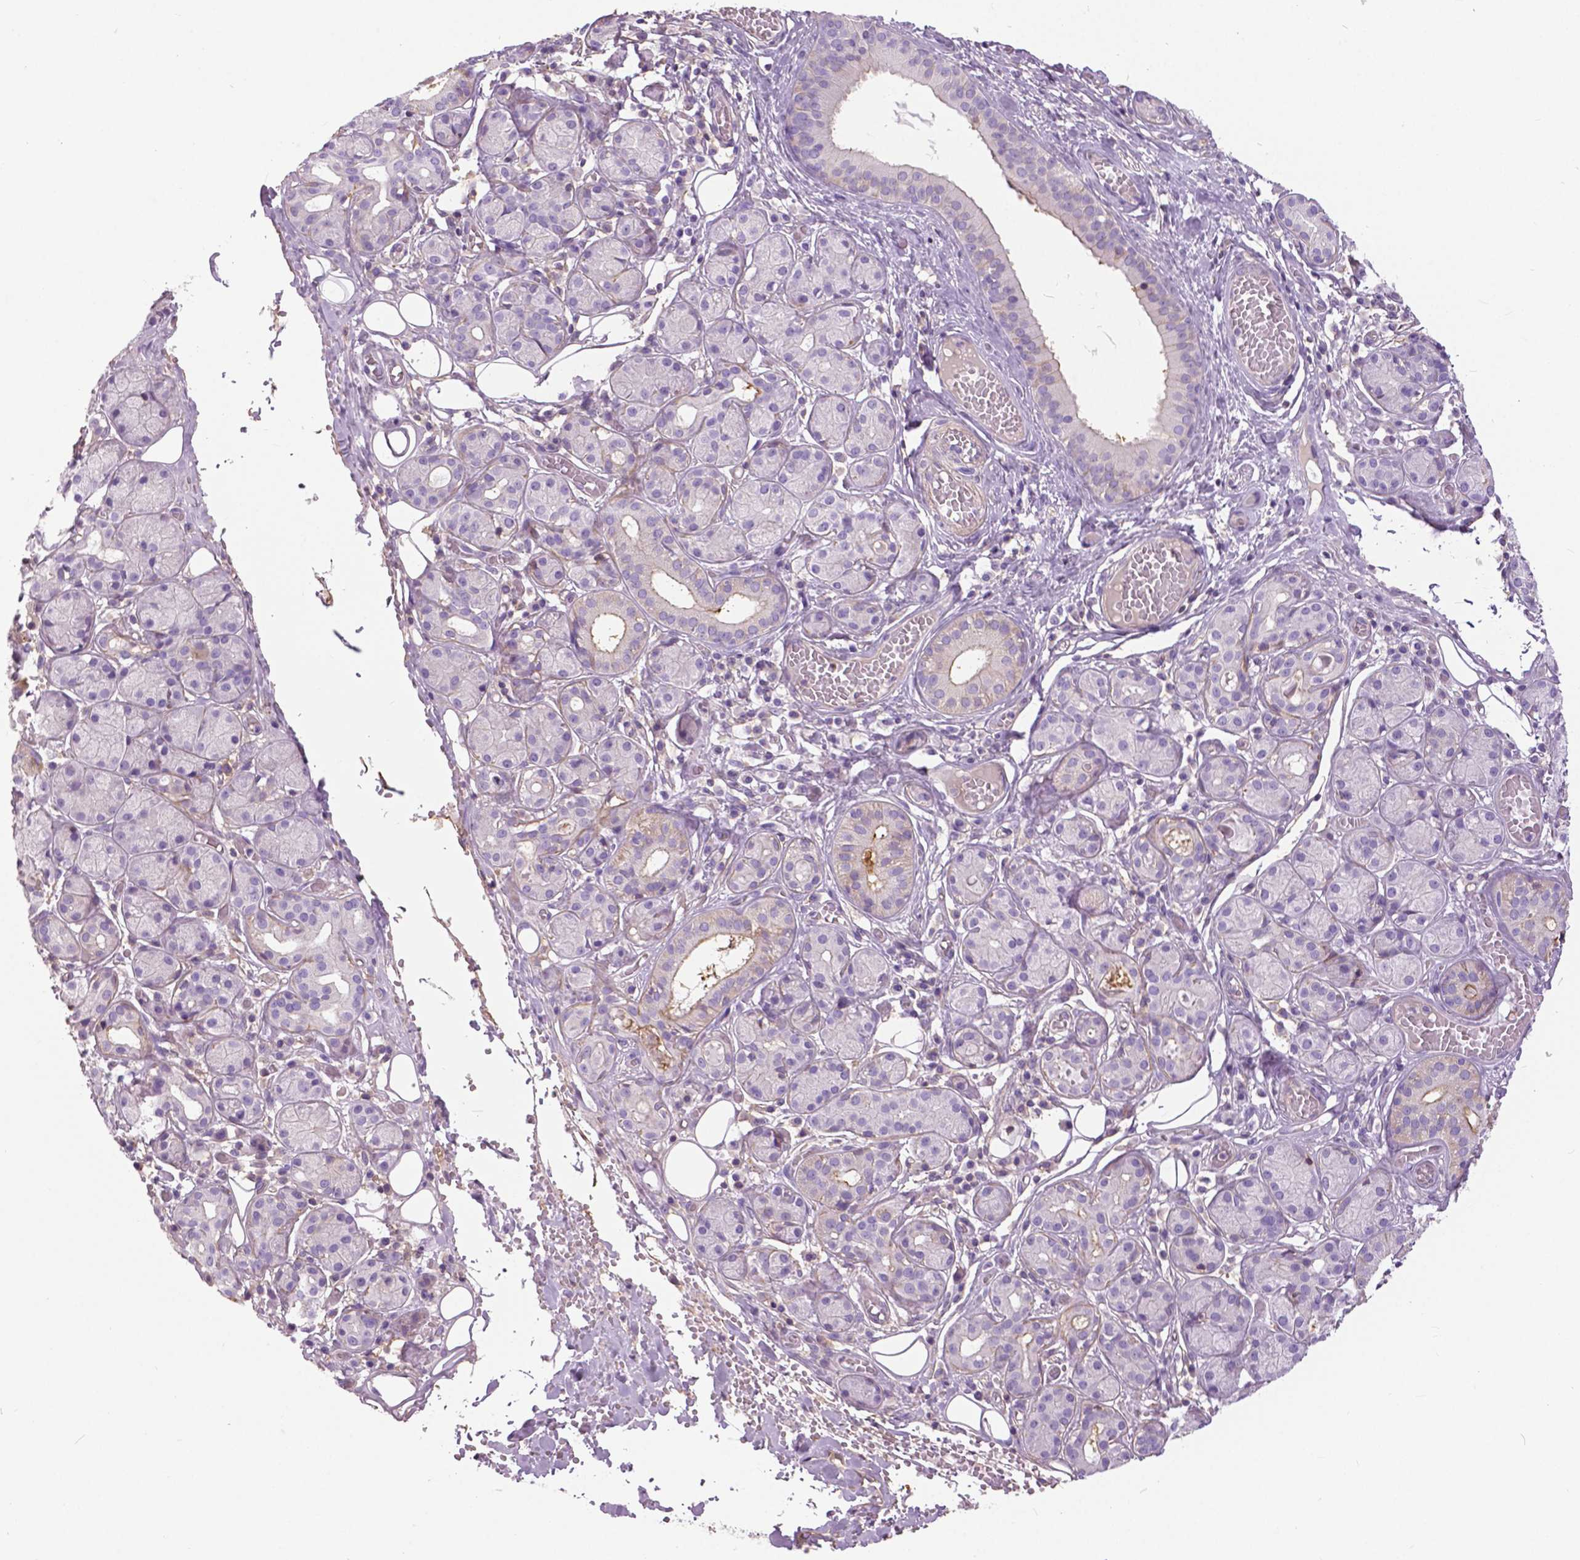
{"staining": {"intensity": "negative", "quantity": "none", "location": "none"}, "tissue": "salivary gland", "cell_type": "Glandular cells", "image_type": "normal", "snomed": [{"axis": "morphology", "description": "Normal tissue, NOS"}, {"axis": "topography", "description": "Salivary gland"}, {"axis": "topography", "description": "Peripheral nerve tissue"}], "caption": "Glandular cells are negative for protein expression in unremarkable human salivary gland. (Stains: DAB (3,3'-diaminobenzidine) immunohistochemistry with hematoxylin counter stain, Microscopy: brightfield microscopy at high magnification).", "gene": "ANXA13", "patient": {"sex": "male", "age": 71}}